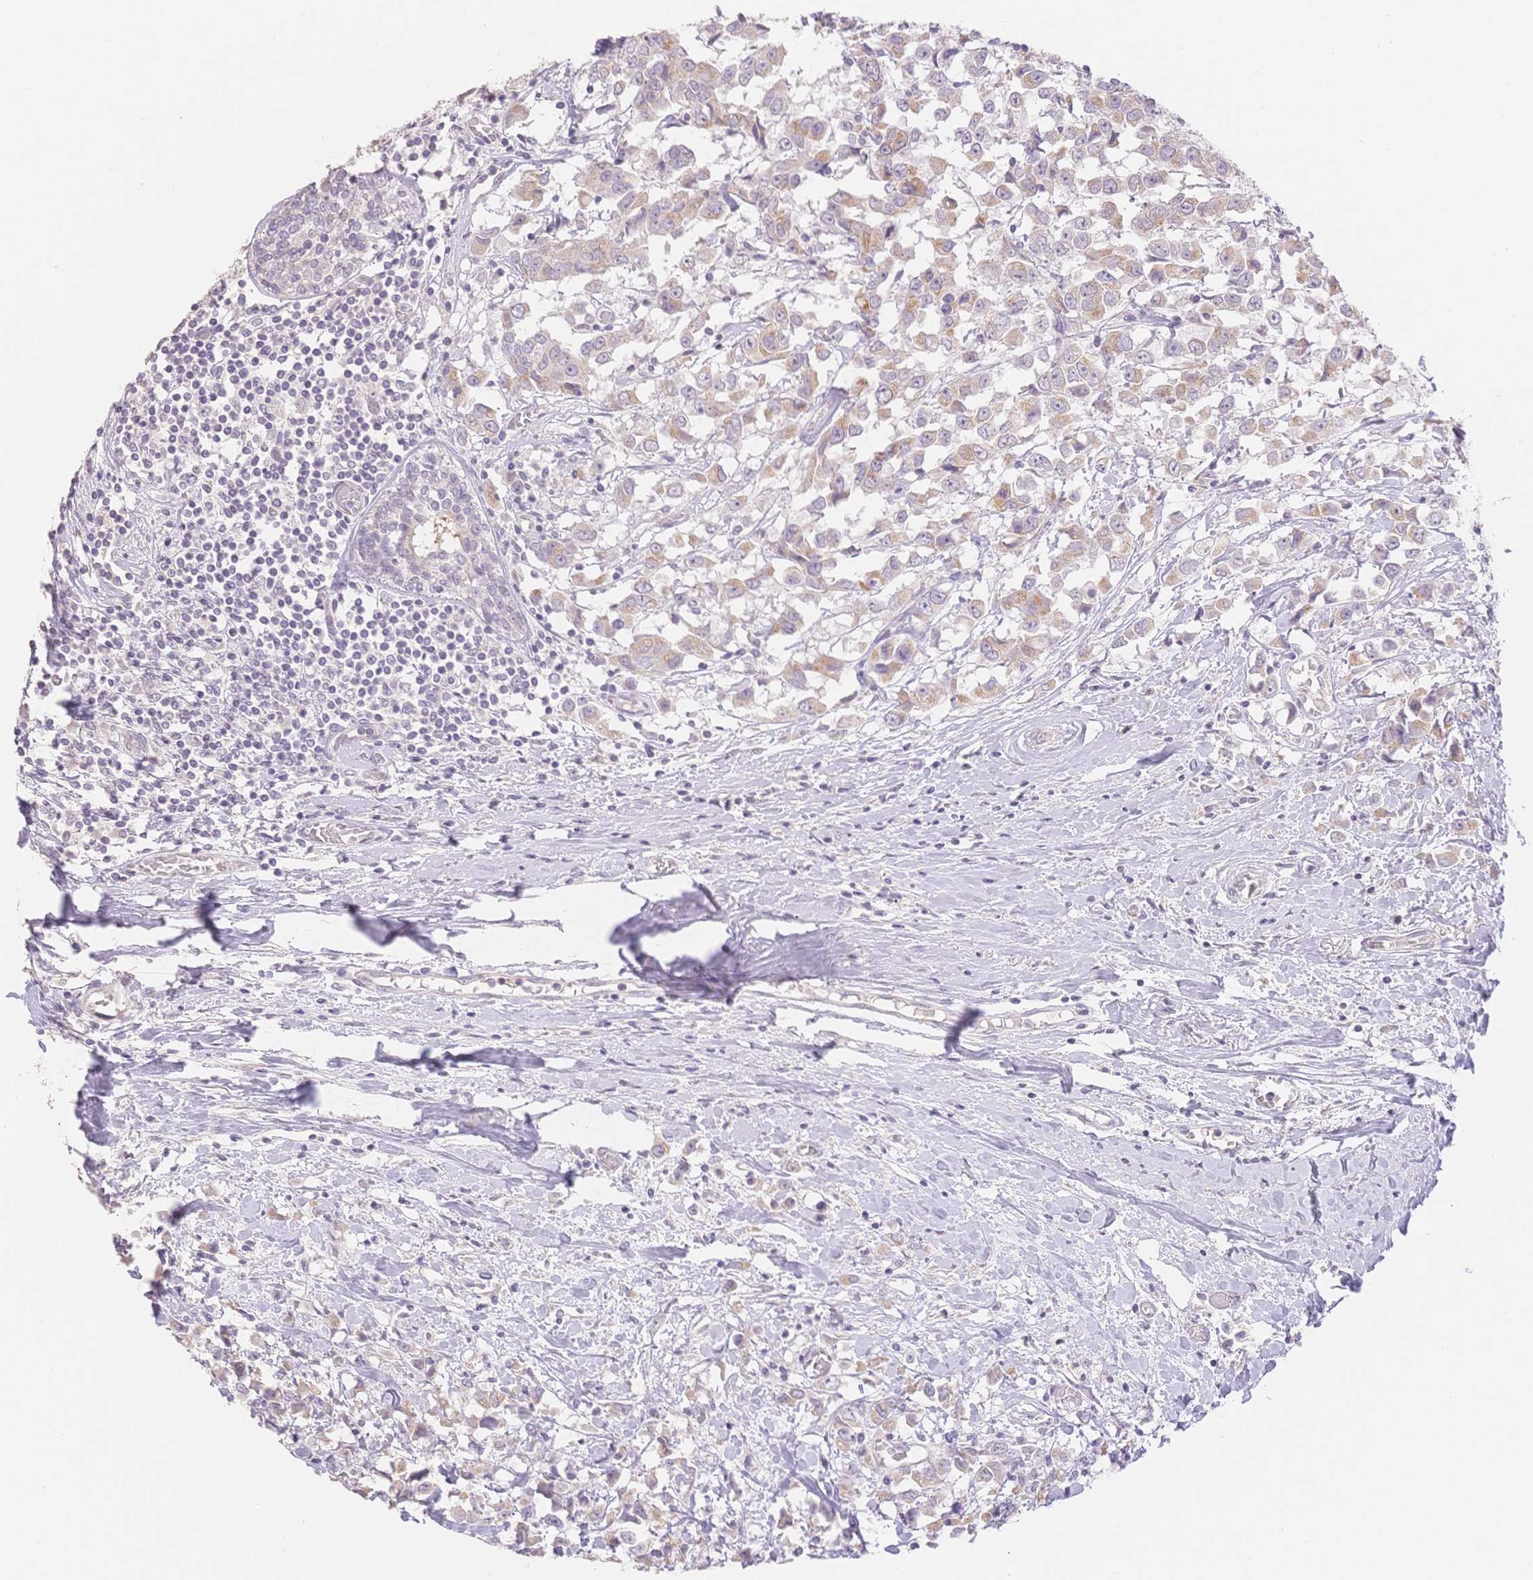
{"staining": {"intensity": "weak", "quantity": "25%-75%", "location": "cytoplasmic/membranous"}, "tissue": "breast cancer", "cell_type": "Tumor cells", "image_type": "cancer", "snomed": [{"axis": "morphology", "description": "Duct carcinoma"}, {"axis": "topography", "description": "Breast"}], "caption": "Immunohistochemical staining of human breast cancer displays low levels of weak cytoplasmic/membranous protein staining in approximately 25%-75% of tumor cells.", "gene": "SUV39H2", "patient": {"sex": "female", "age": 61}}